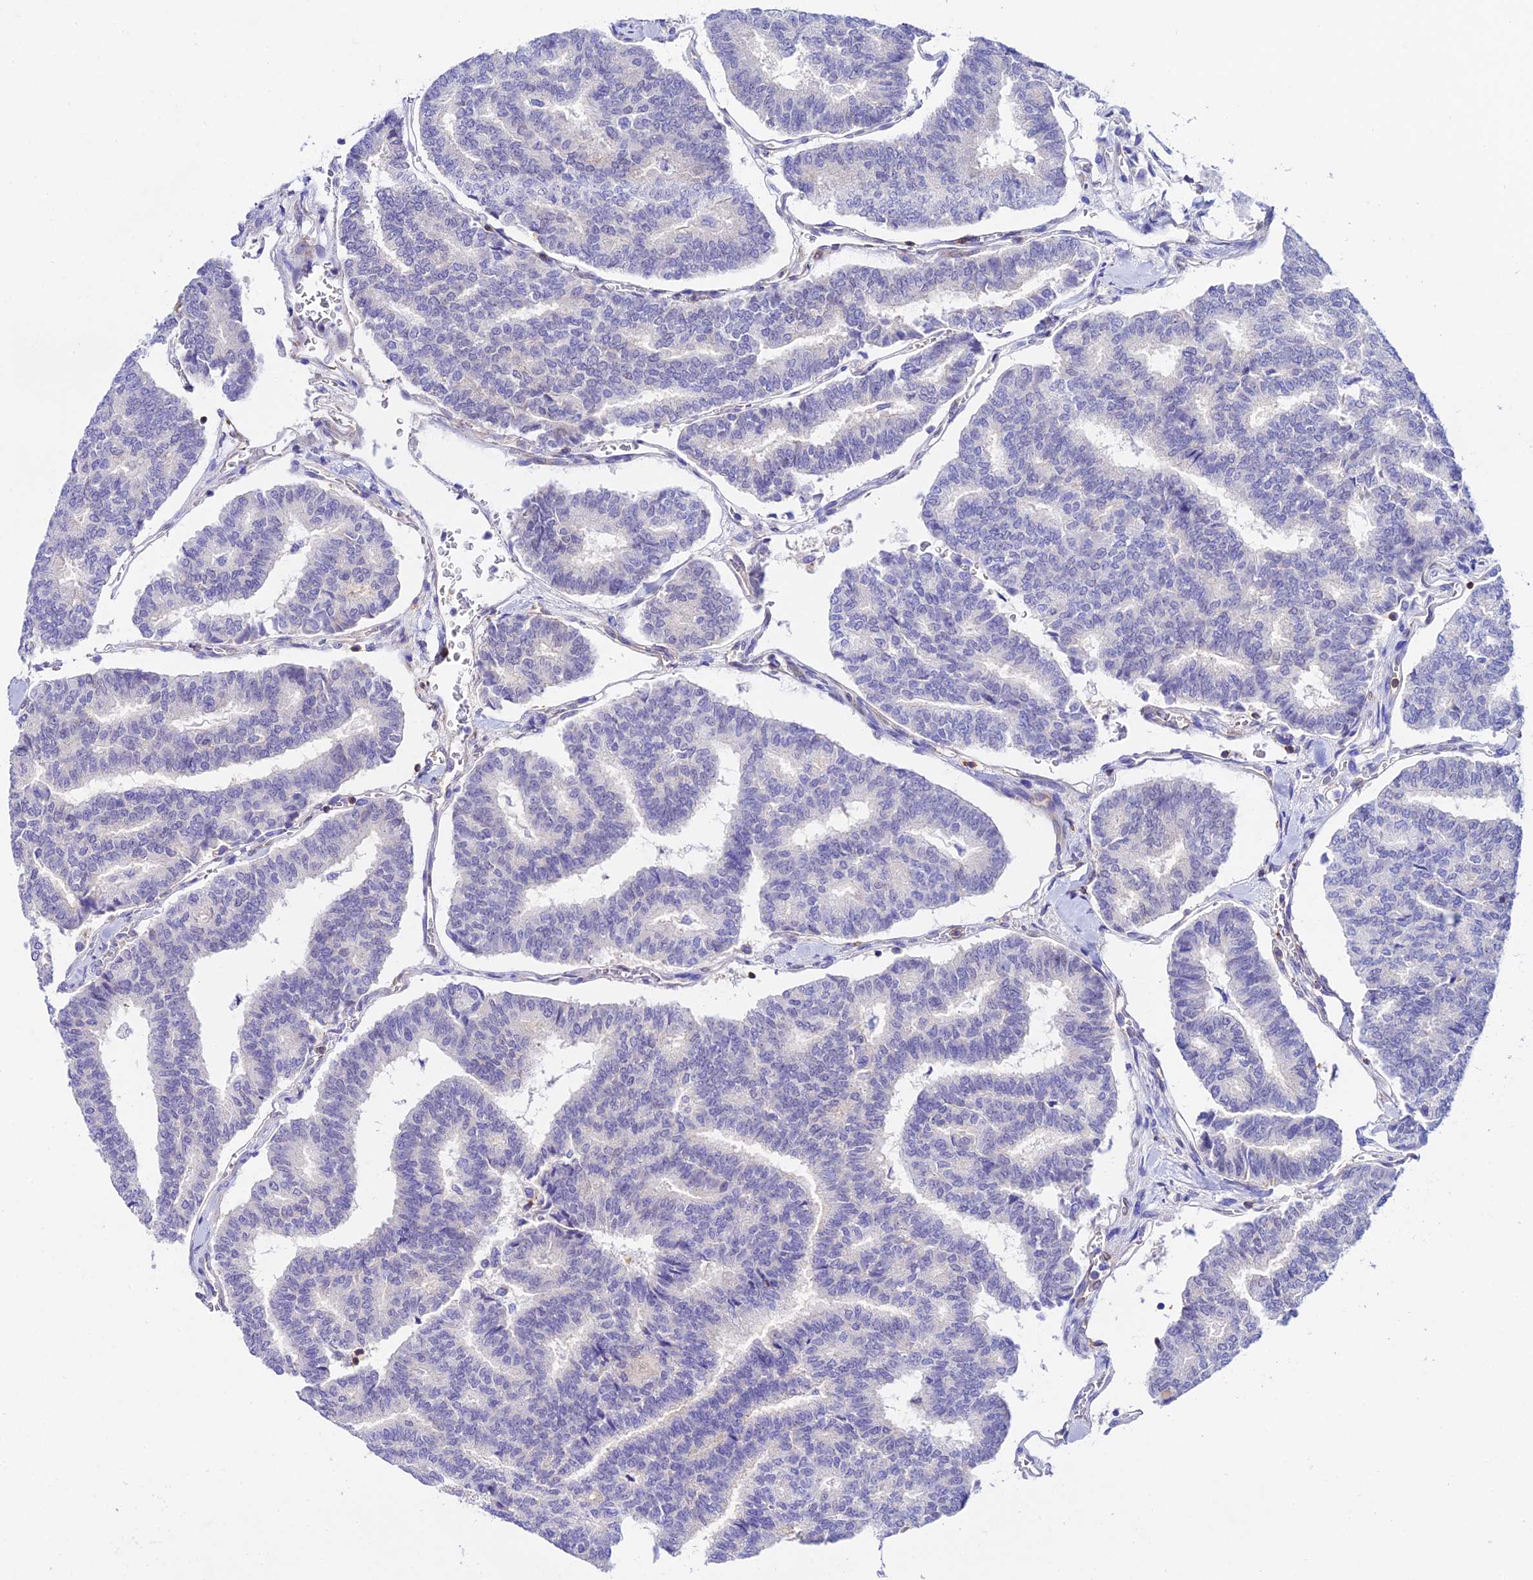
{"staining": {"intensity": "negative", "quantity": "none", "location": "none"}, "tissue": "thyroid cancer", "cell_type": "Tumor cells", "image_type": "cancer", "snomed": [{"axis": "morphology", "description": "Papillary adenocarcinoma, NOS"}, {"axis": "topography", "description": "Thyroid gland"}], "caption": "Human thyroid papillary adenocarcinoma stained for a protein using immunohistochemistry reveals no staining in tumor cells.", "gene": "S100A16", "patient": {"sex": "female", "age": 35}}